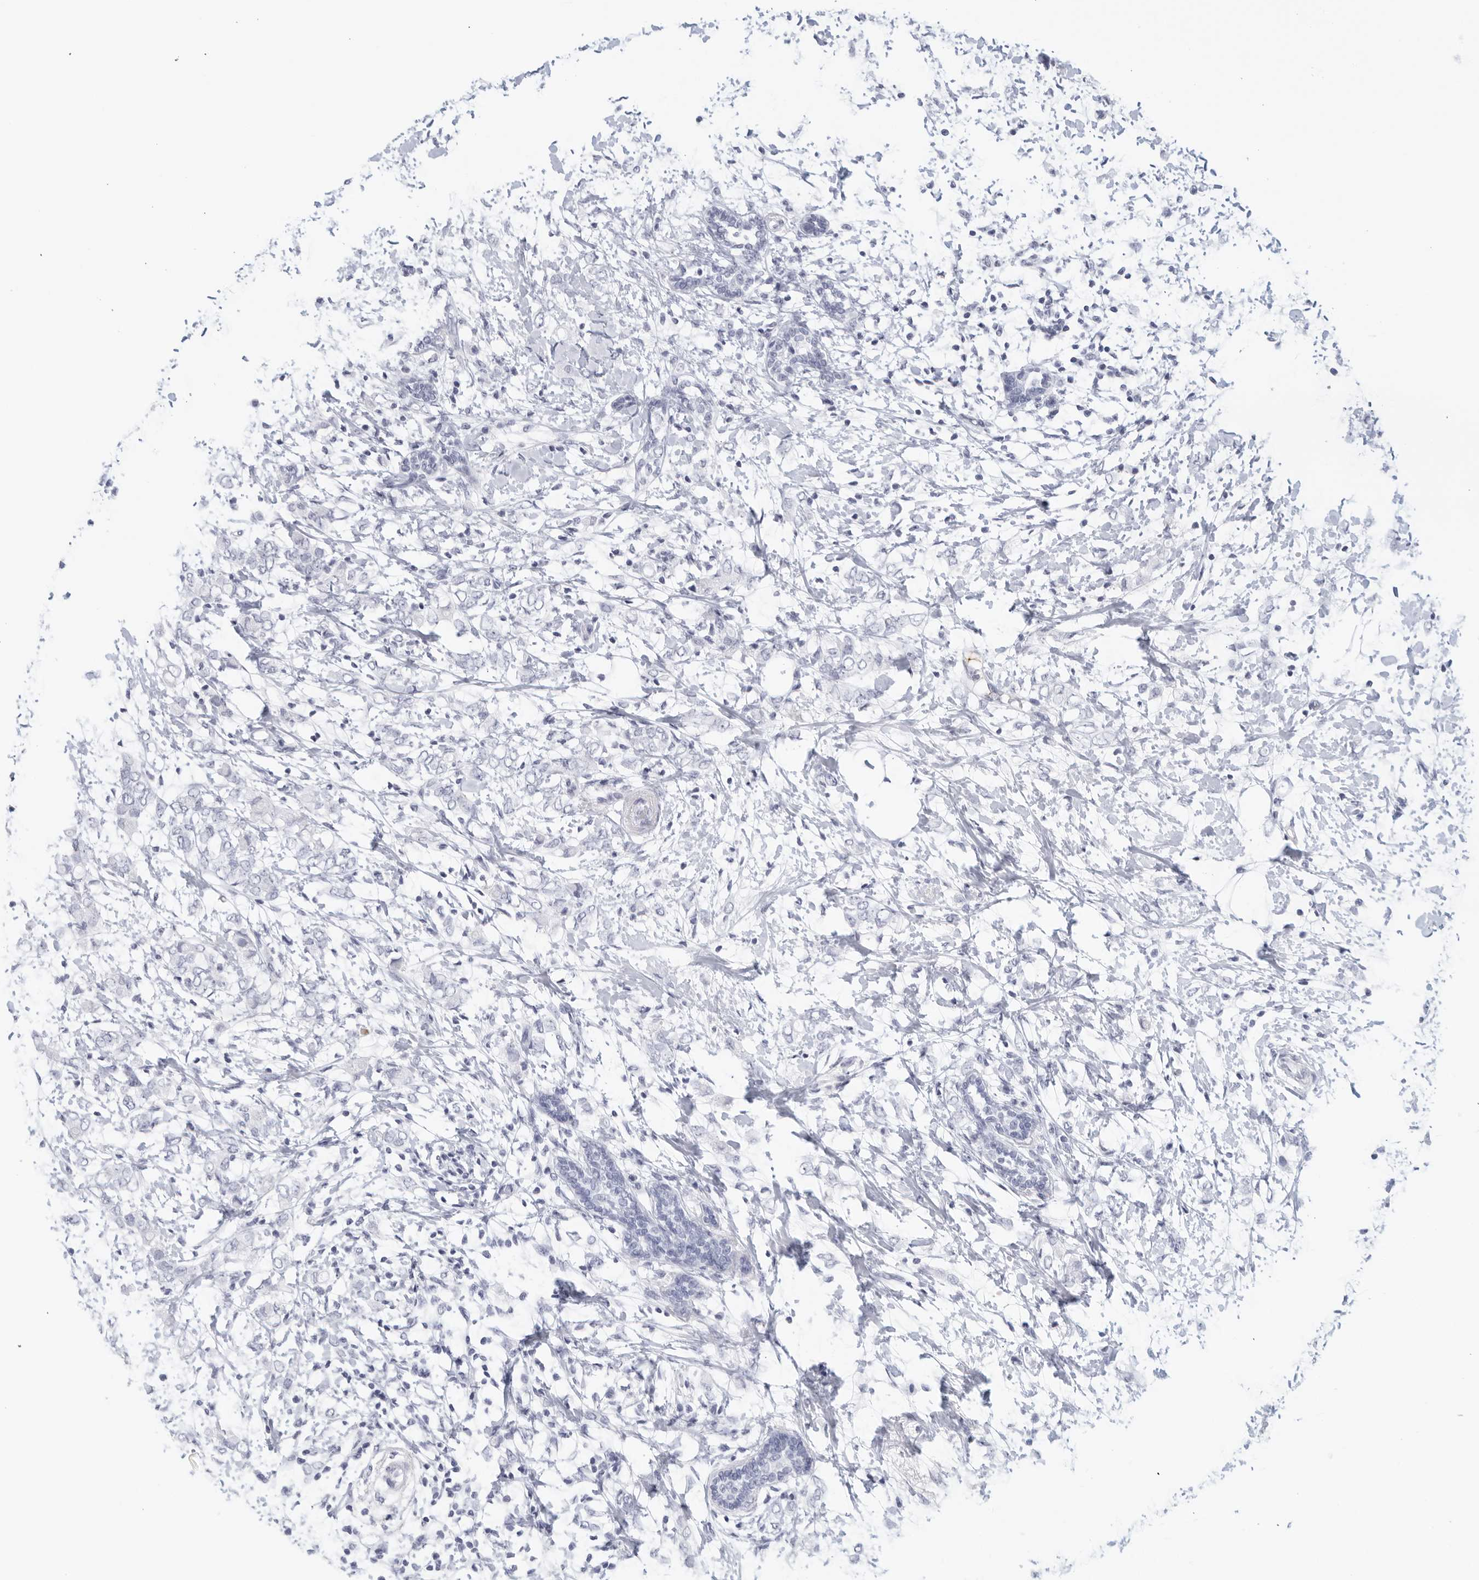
{"staining": {"intensity": "negative", "quantity": "none", "location": "none"}, "tissue": "breast cancer", "cell_type": "Tumor cells", "image_type": "cancer", "snomed": [{"axis": "morphology", "description": "Normal tissue, NOS"}, {"axis": "morphology", "description": "Lobular carcinoma"}, {"axis": "topography", "description": "Breast"}], "caption": "This is a histopathology image of IHC staining of lobular carcinoma (breast), which shows no expression in tumor cells.", "gene": "FGG", "patient": {"sex": "female", "age": 47}}